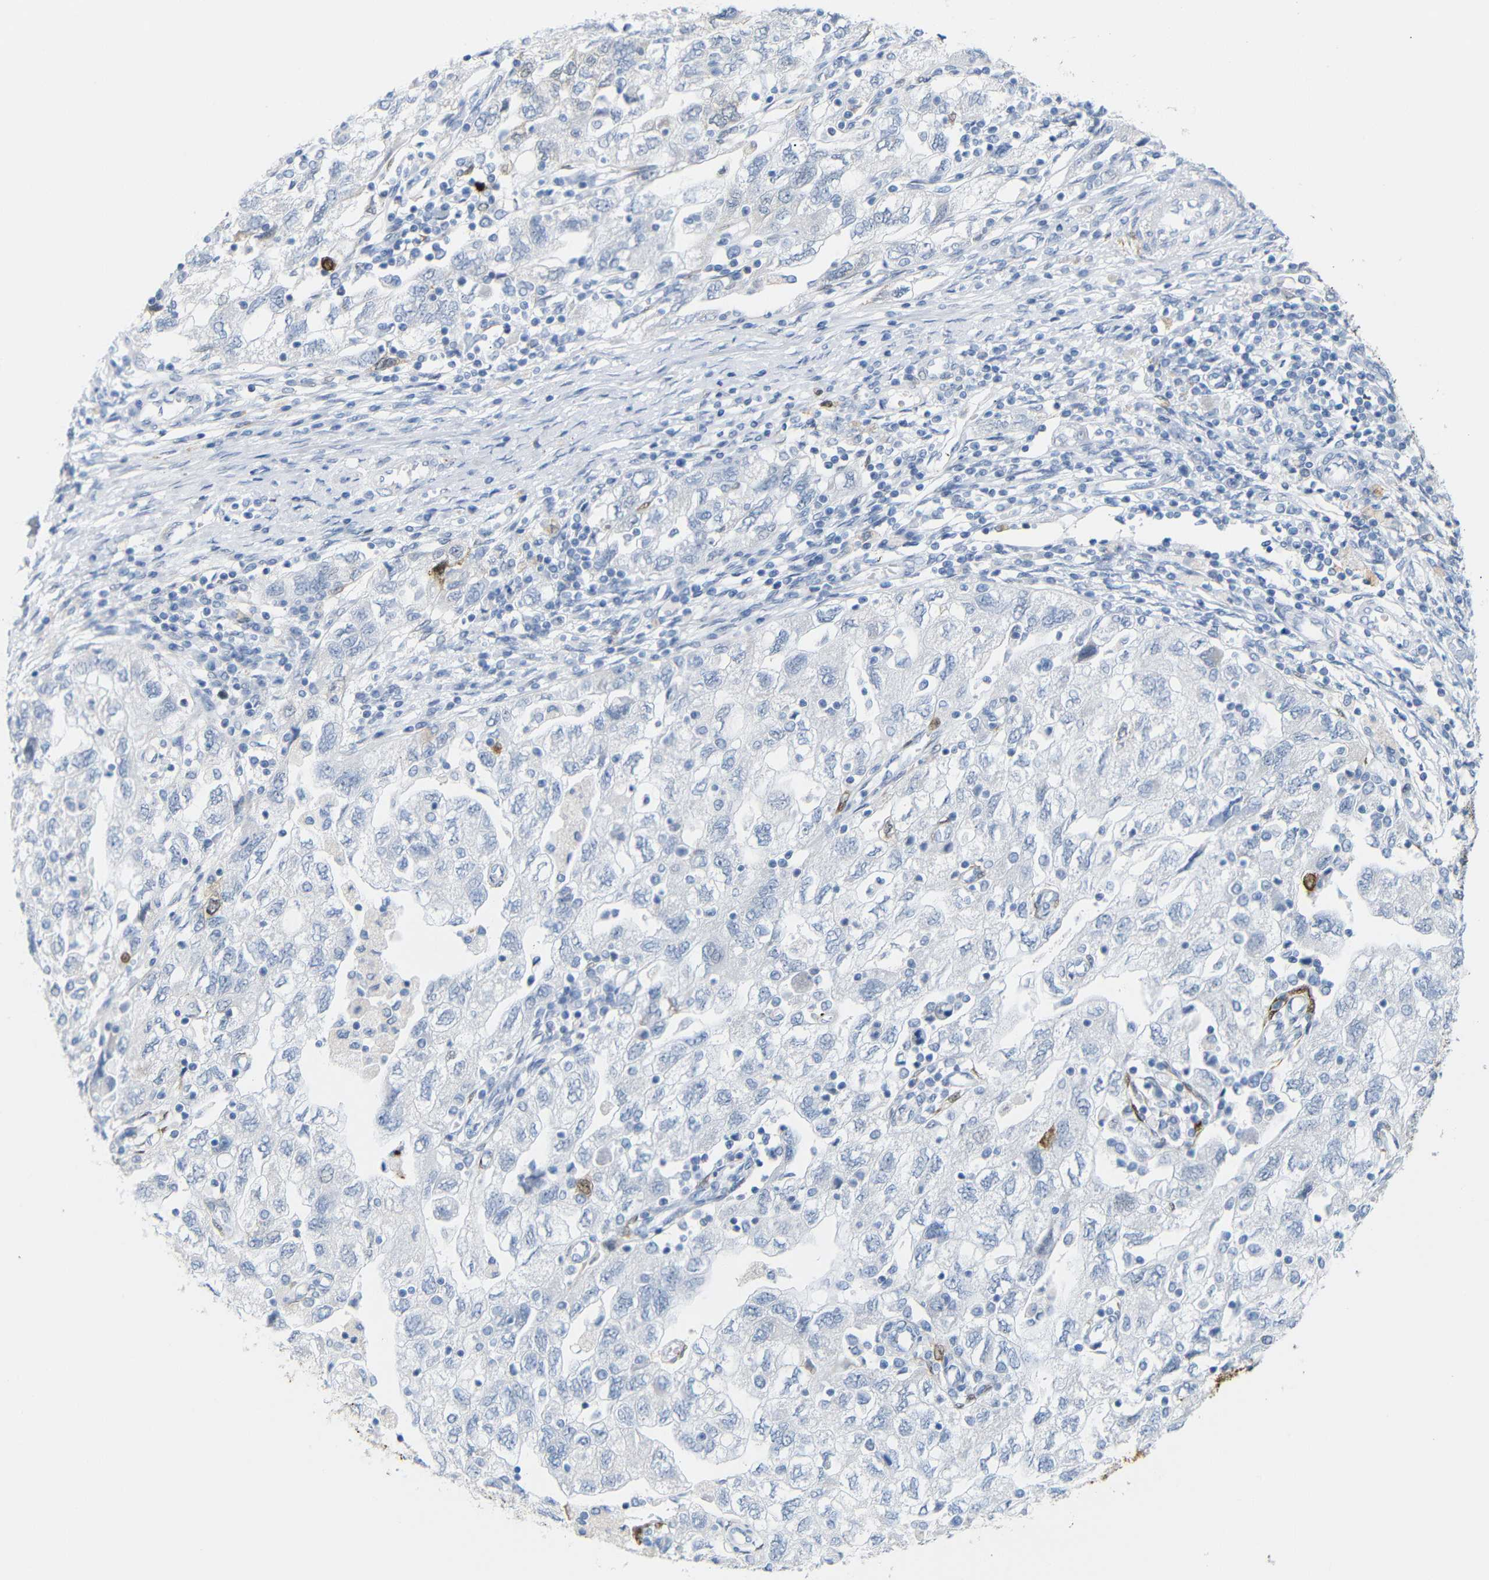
{"staining": {"intensity": "moderate", "quantity": "<25%", "location": "cytoplasmic/membranous"}, "tissue": "ovarian cancer", "cell_type": "Tumor cells", "image_type": "cancer", "snomed": [{"axis": "morphology", "description": "Carcinoma, NOS"}, {"axis": "morphology", "description": "Cystadenocarcinoma, serous, NOS"}, {"axis": "topography", "description": "Ovary"}], "caption": "Immunohistochemistry (DAB) staining of human ovarian cancer demonstrates moderate cytoplasmic/membranous protein staining in approximately <25% of tumor cells. (DAB IHC with brightfield microscopy, high magnification).", "gene": "MT1A", "patient": {"sex": "female", "age": 69}}